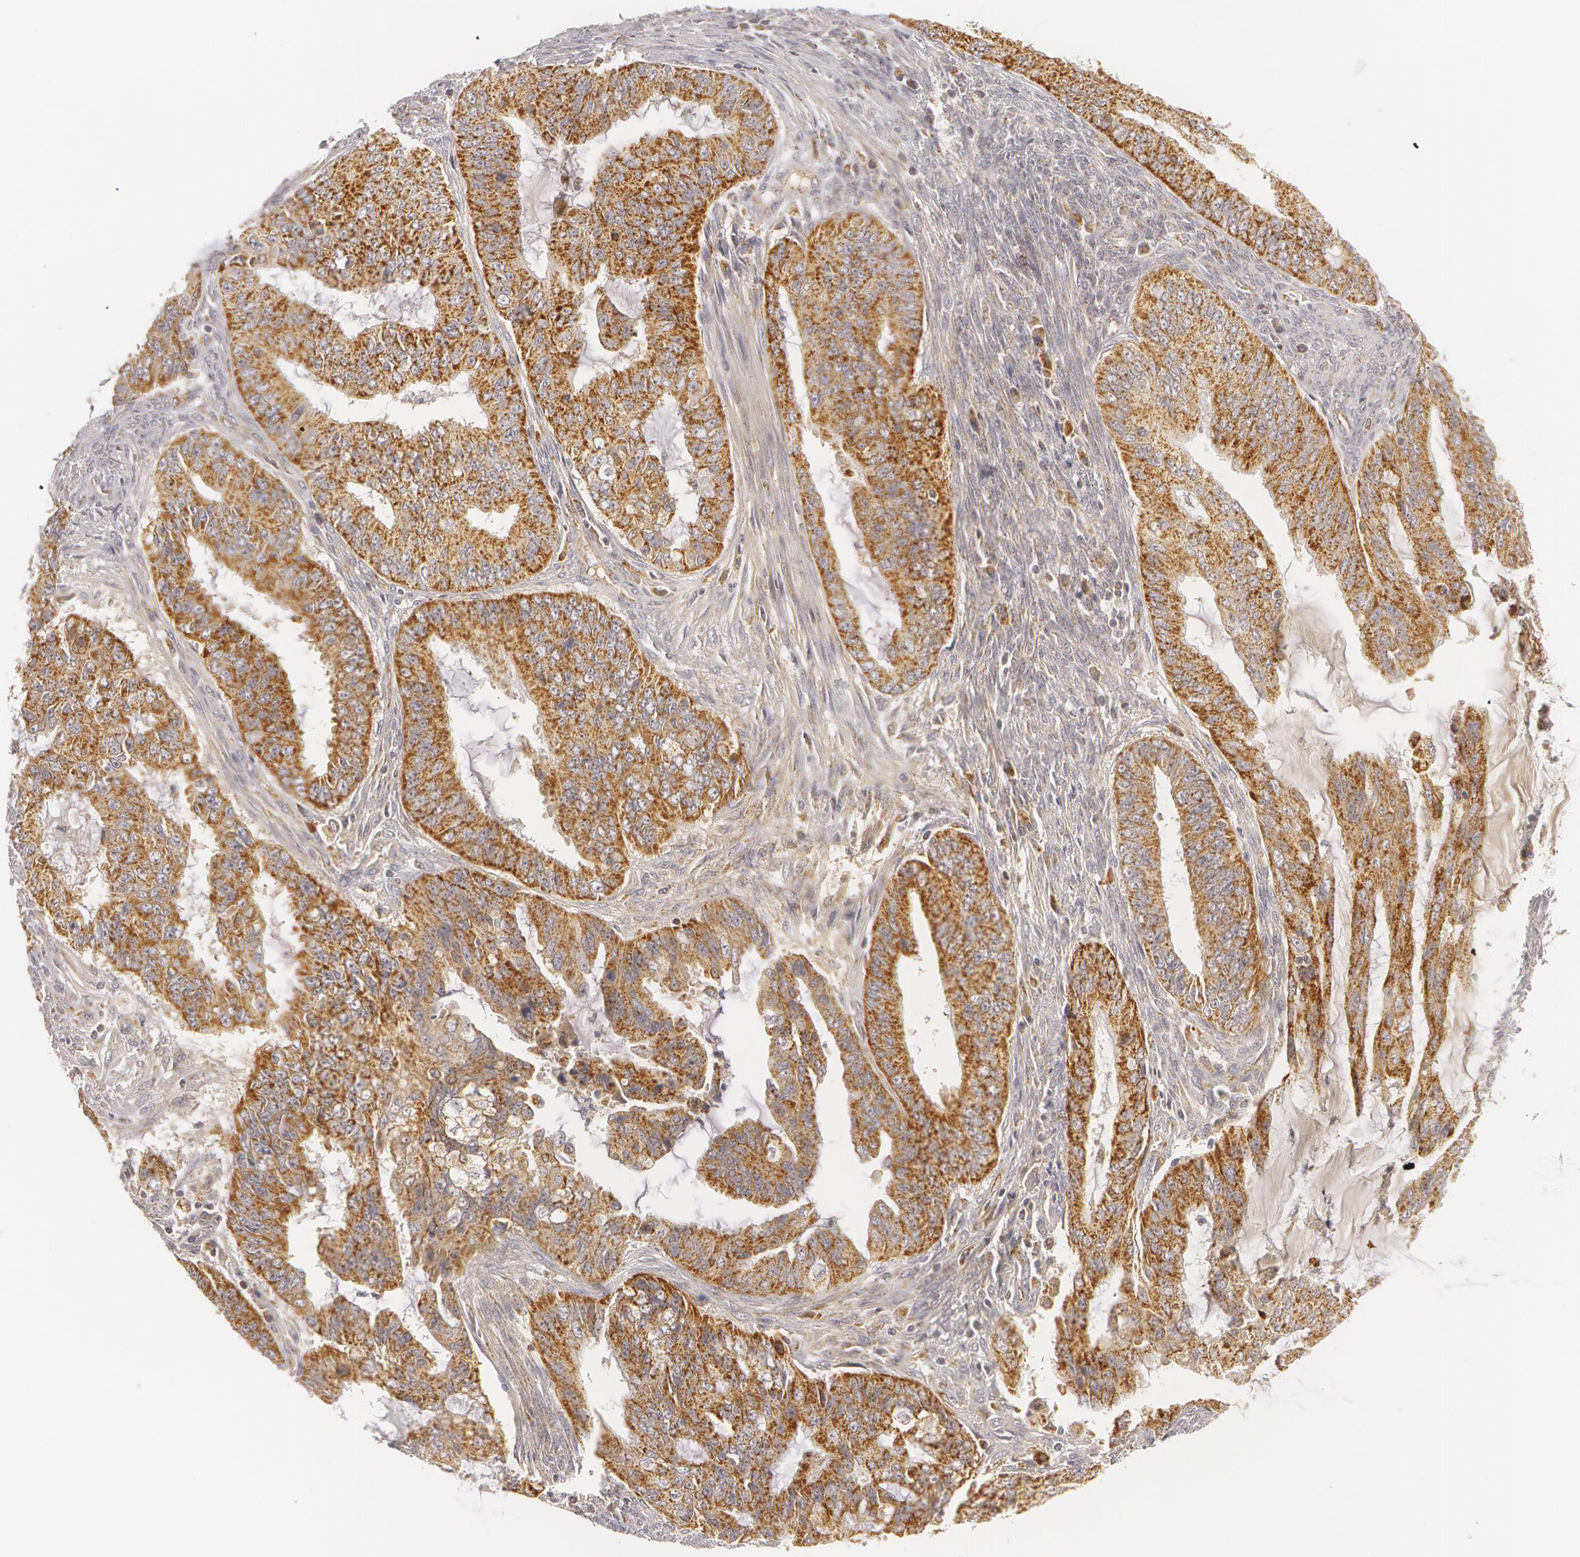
{"staining": {"intensity": "strong", "quantity": ">75%", "location": "cytoplasmic/membranous"}, "tissue": "endometrial cancer", "cell_type": "Tumor cells", "image_type": "cancer", "snomed": [{"axis": "morphology", "description": "Adenocarcinoma, NOS"}, {"axis": "topography", "description": "Endometrium"}], "caption": "Endometrial adenocarcinoma tissue demonstrates strong cytoplasmic/membranous expression in about >75% of tumor cells", "gene": "C7", "patient": {"sex": "female", "age": 75}}